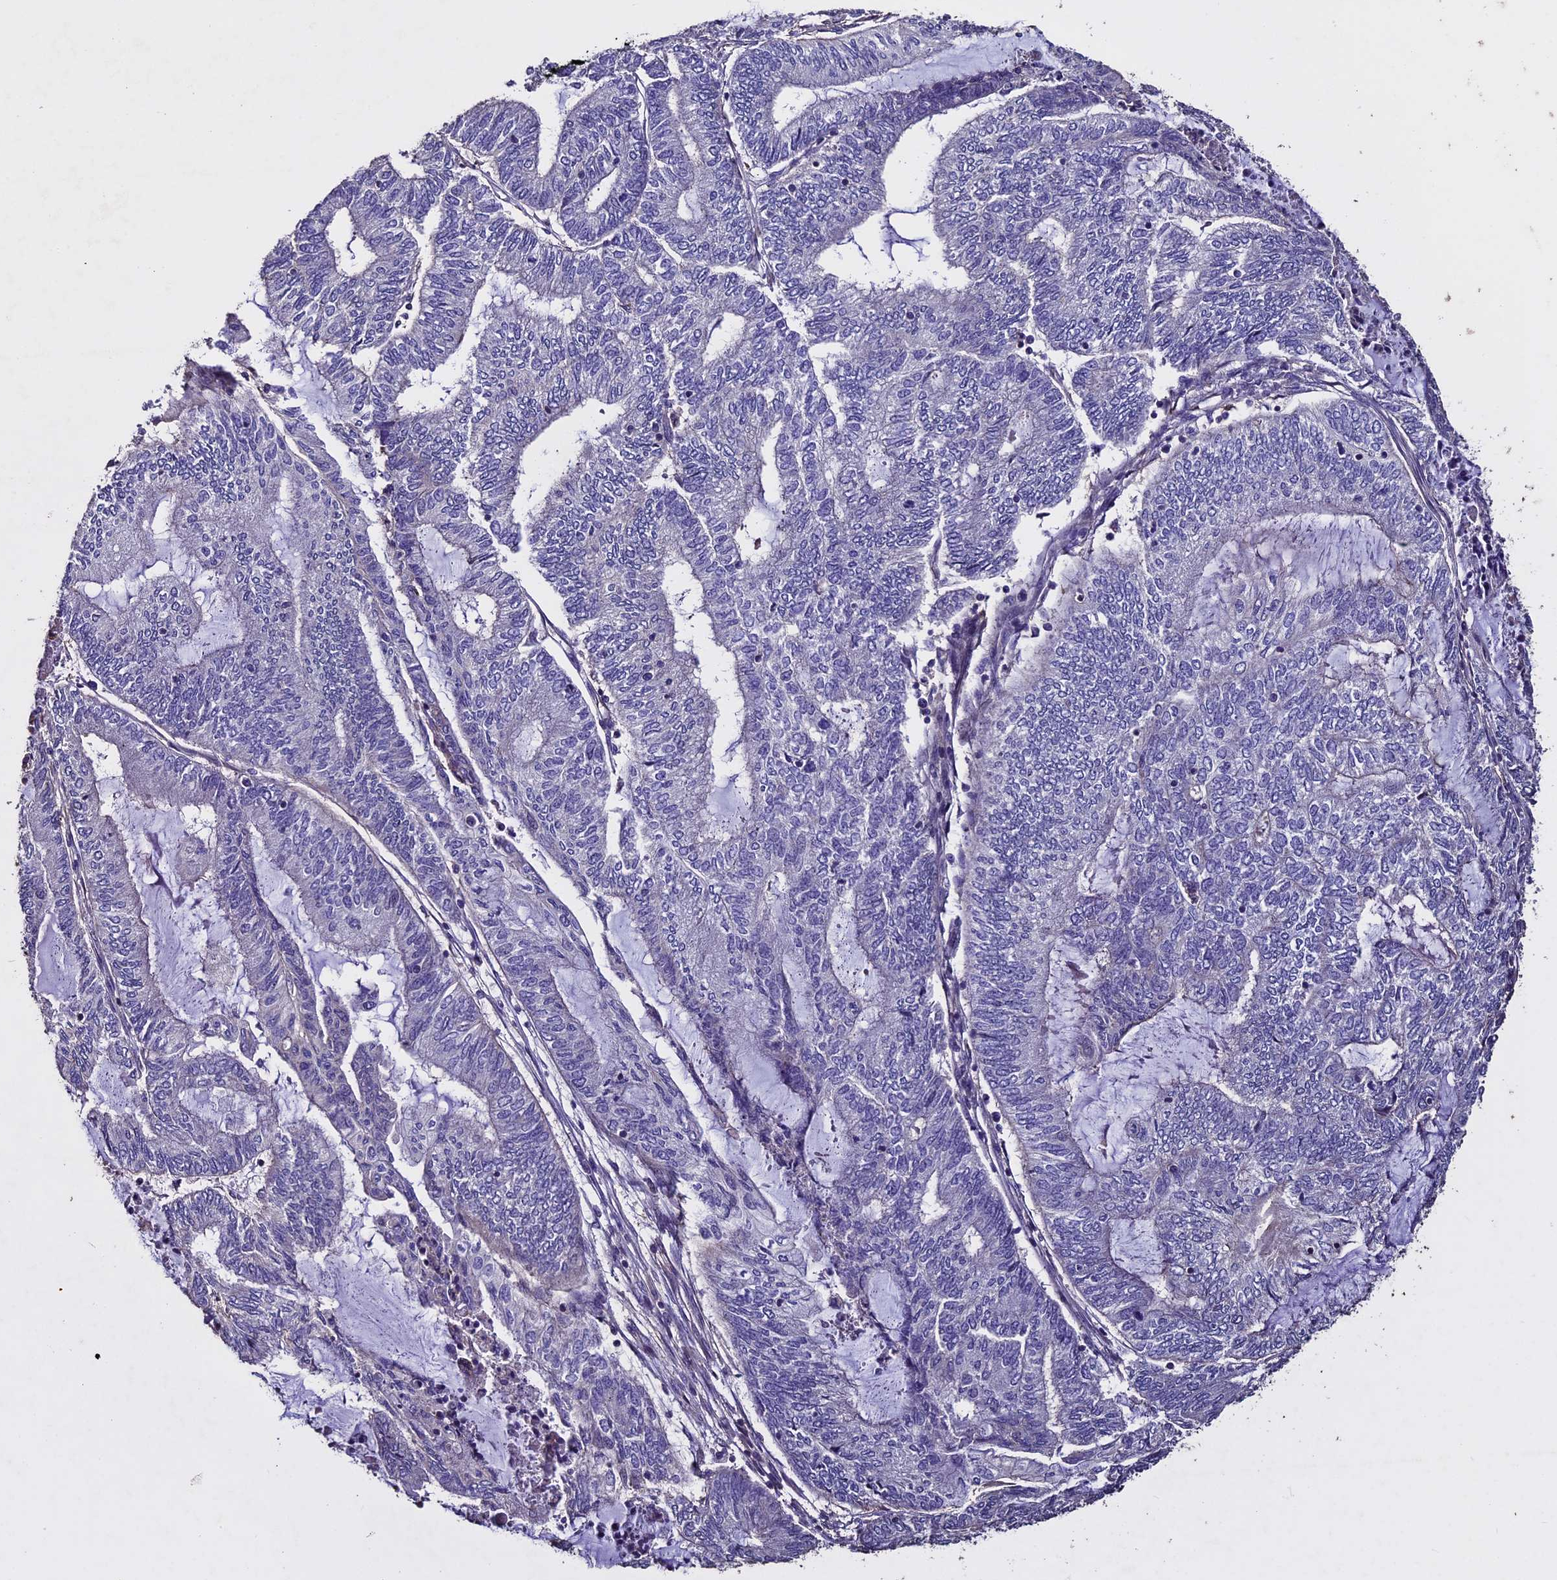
{"staining": {"intensity": "negative", "quantity": "none", "location": "none"}, "tissue": "endometrial cancer", "cell_type": "Tumor cells", "image_type": "cancer", "snomed": [{"axis": "morphology", "description": "Adenocarcinoma, NOS"}, {"axis": "topography", "description": "Uterus"}, {"axis": "topography", "description": "Endometrium"}], "caption": "The histopathology image reveals no staining of tumor cells in adenocarcinoma (endometrial).", "gene": "USB1", "patient": {"sex": "female", "age": 70}}